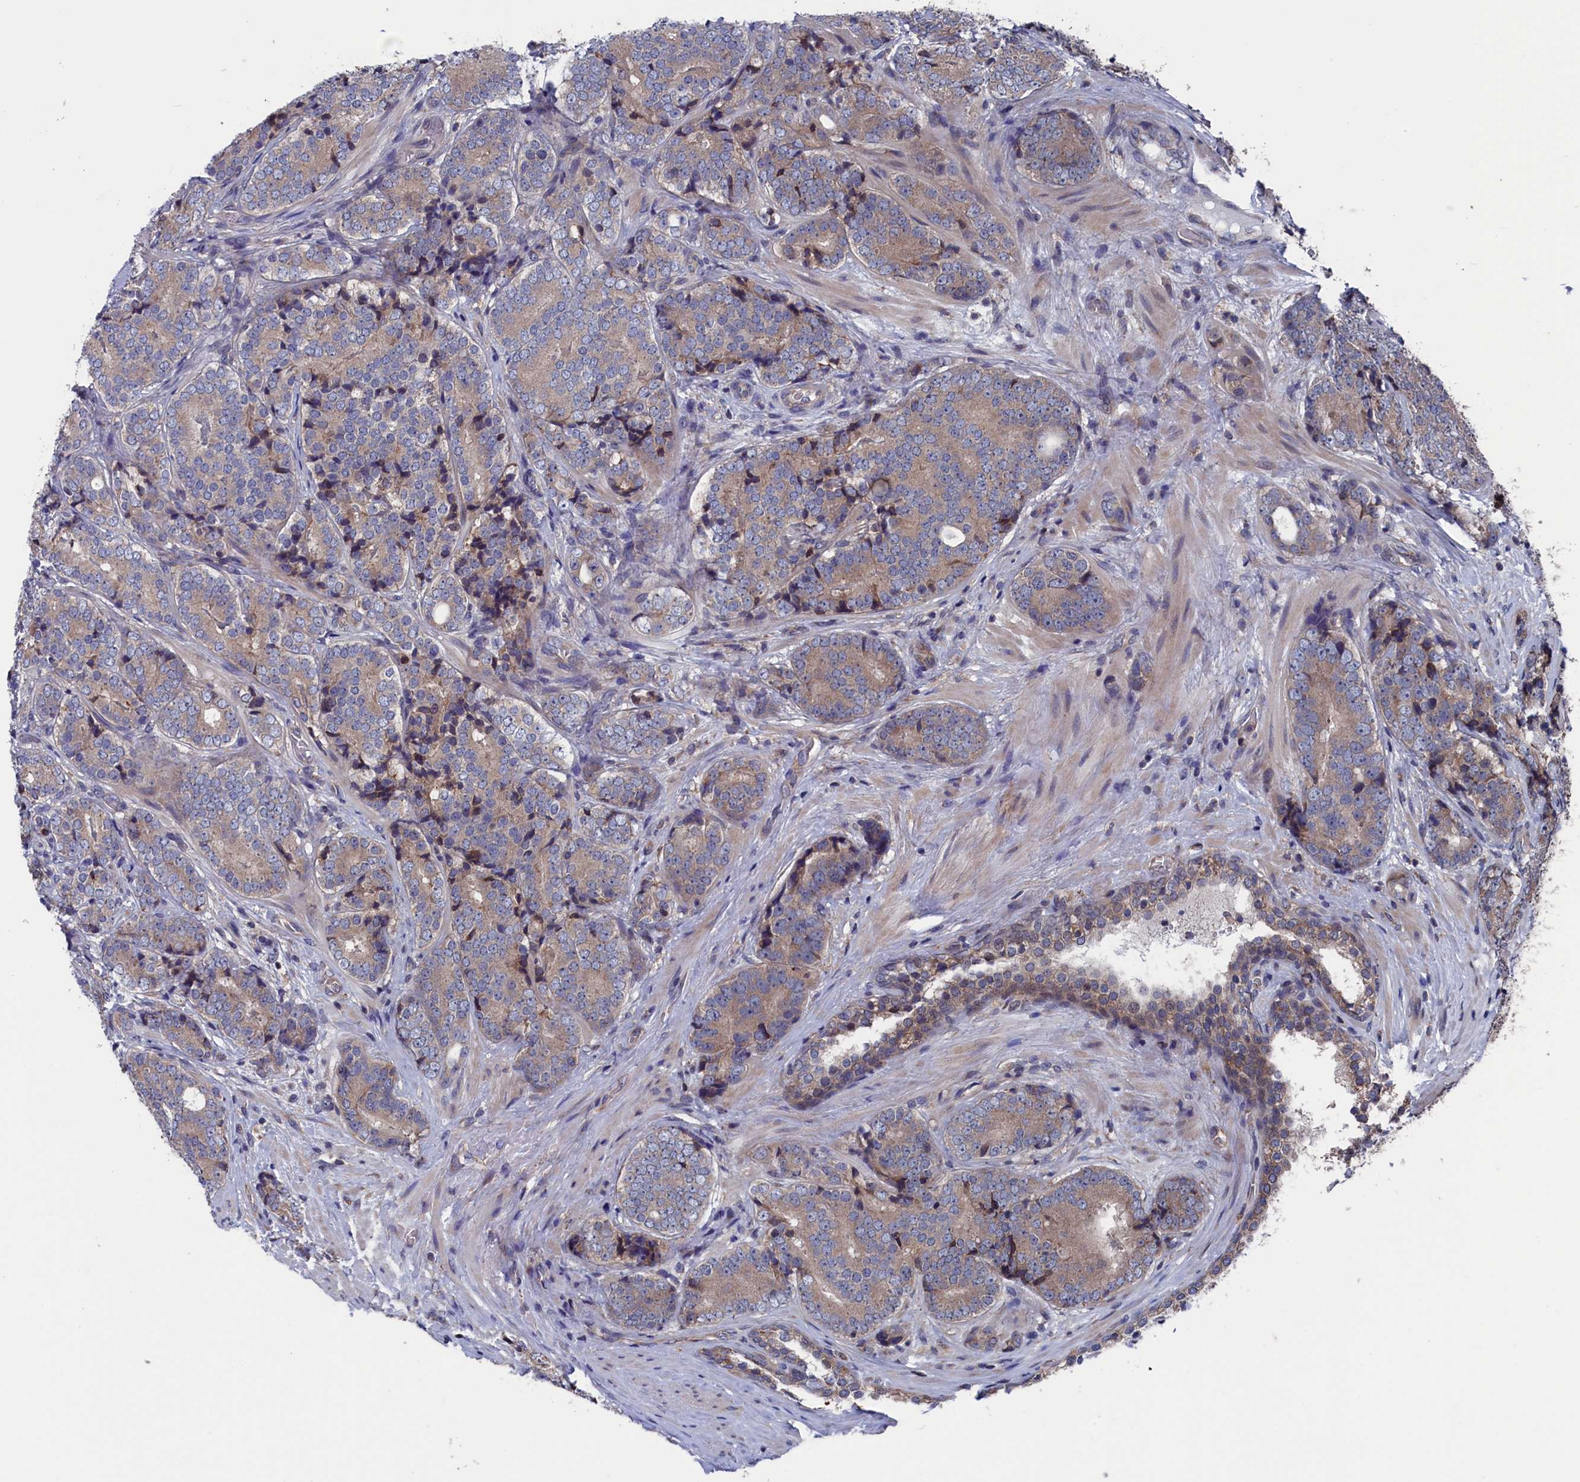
{"staining": {"intensity": "weak", "quantity": ">75%", "location": "cytoplasmic/membranous"}, "tissue": "prostate cancer", "cell_type": "Tumor cells", "image_type": "cancer", "snomed": [{"axis": "morphology", "description": "Adenocarcinoma, High grade"}, {"axis": "topography", "description": "Prostate"}], "caption": "Prostate high-grade adenocarcinoma stained with a protein marker exhibits weak staining in tumor cells.", "gene": "SPATA13", "patient": {"sex": "male", "age": 56}}